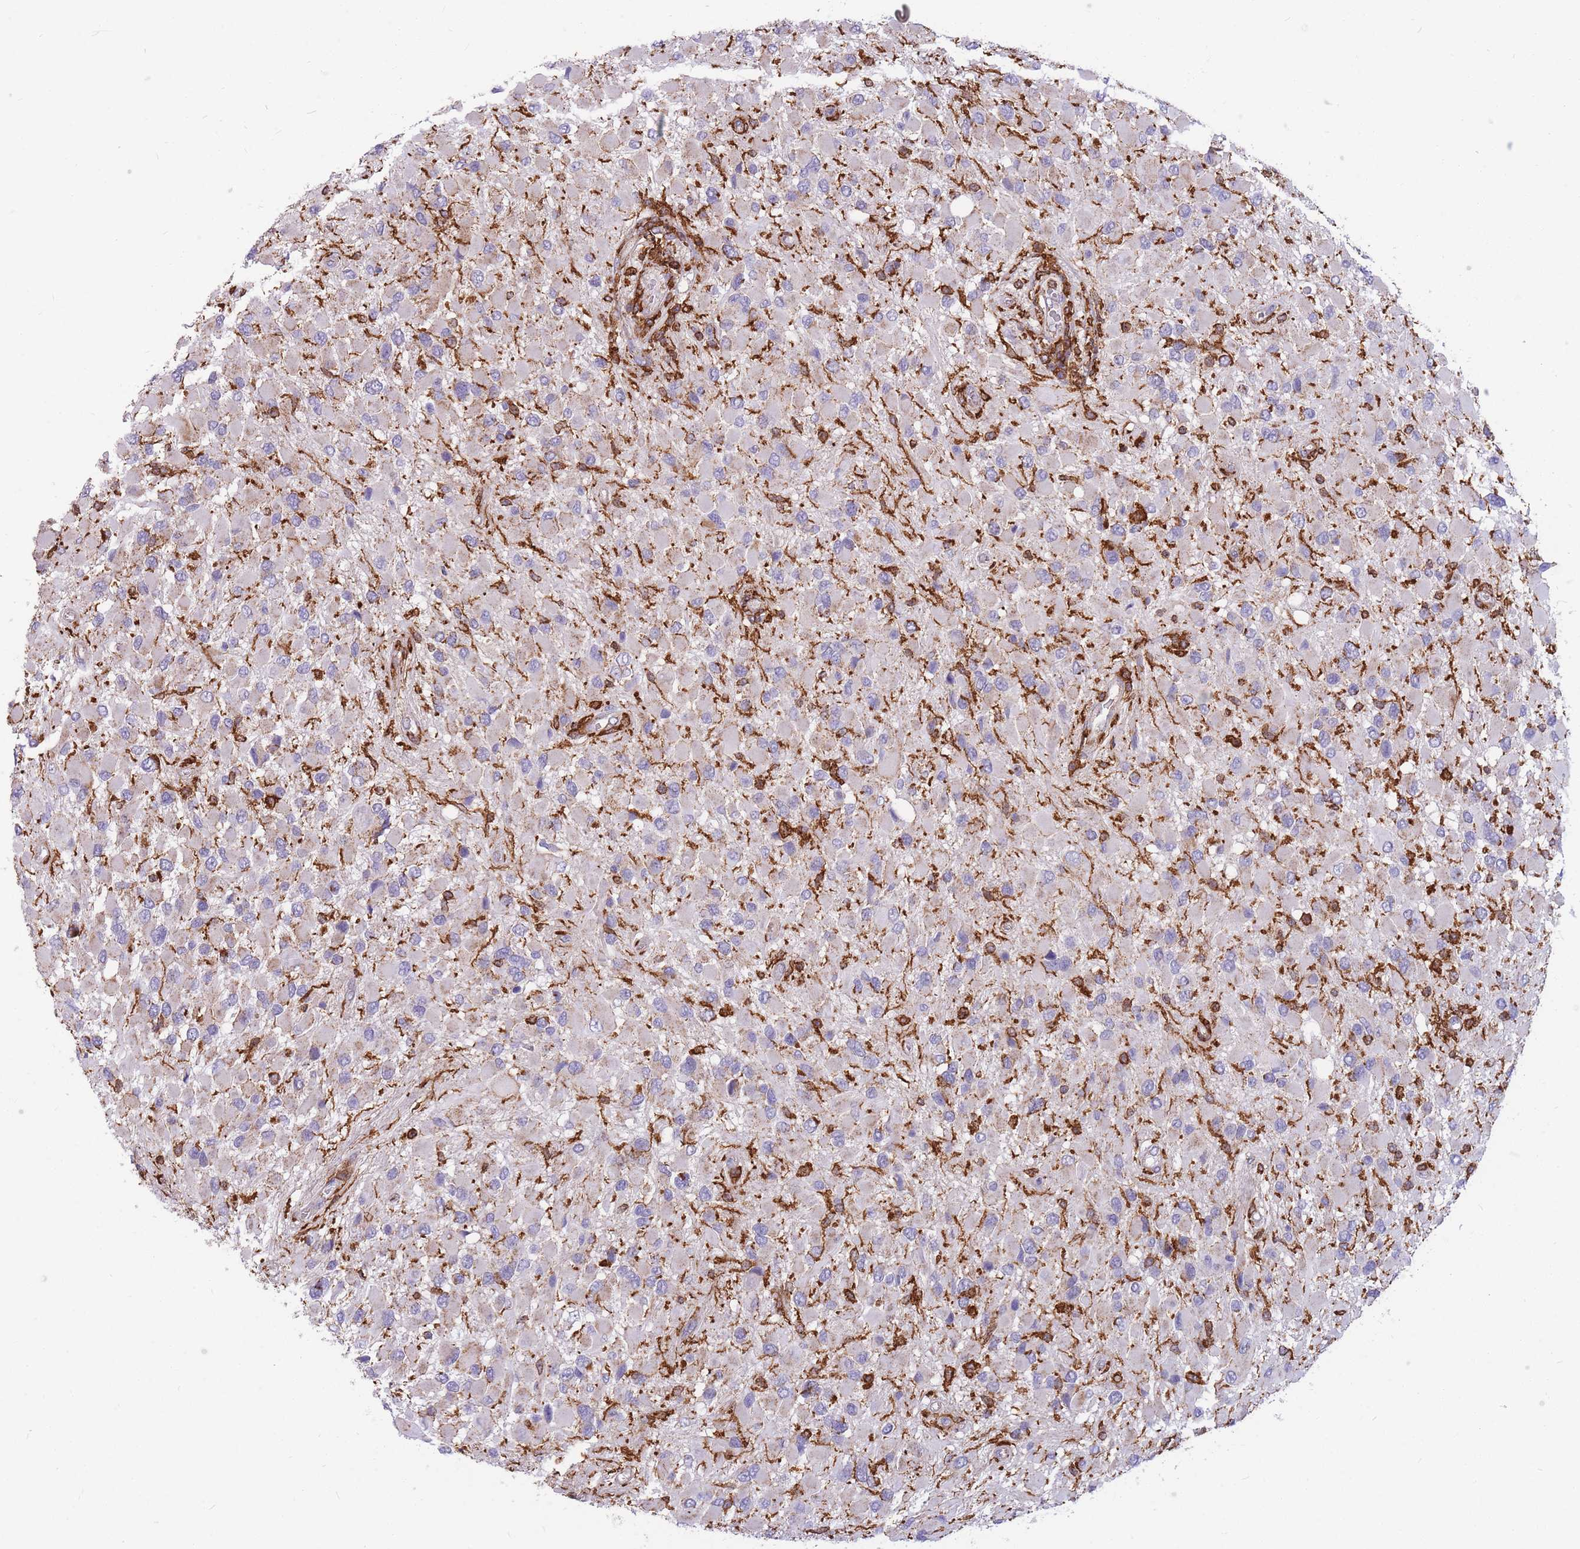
{"staining": {"intensity": "negative", "quantity": "none", "location": "none"}, "tissue": "glioma", "cell_type": "Tumor cells", "image_type": "cancer", "snomed": [{"axis": "morphology", "description": "Glioma, malignant, High grade"}, {"axis": "topography", "description": "Brain"}], "caption": "High magnification brightfield microscopy of malignant glioma (high-grade) stained with DAB (brown) and counterstained with hematoxylin (blue): tumor cells show no significant staining.", "gene": "MRPL54", "patient": {"sex": "male", "age": 53}}